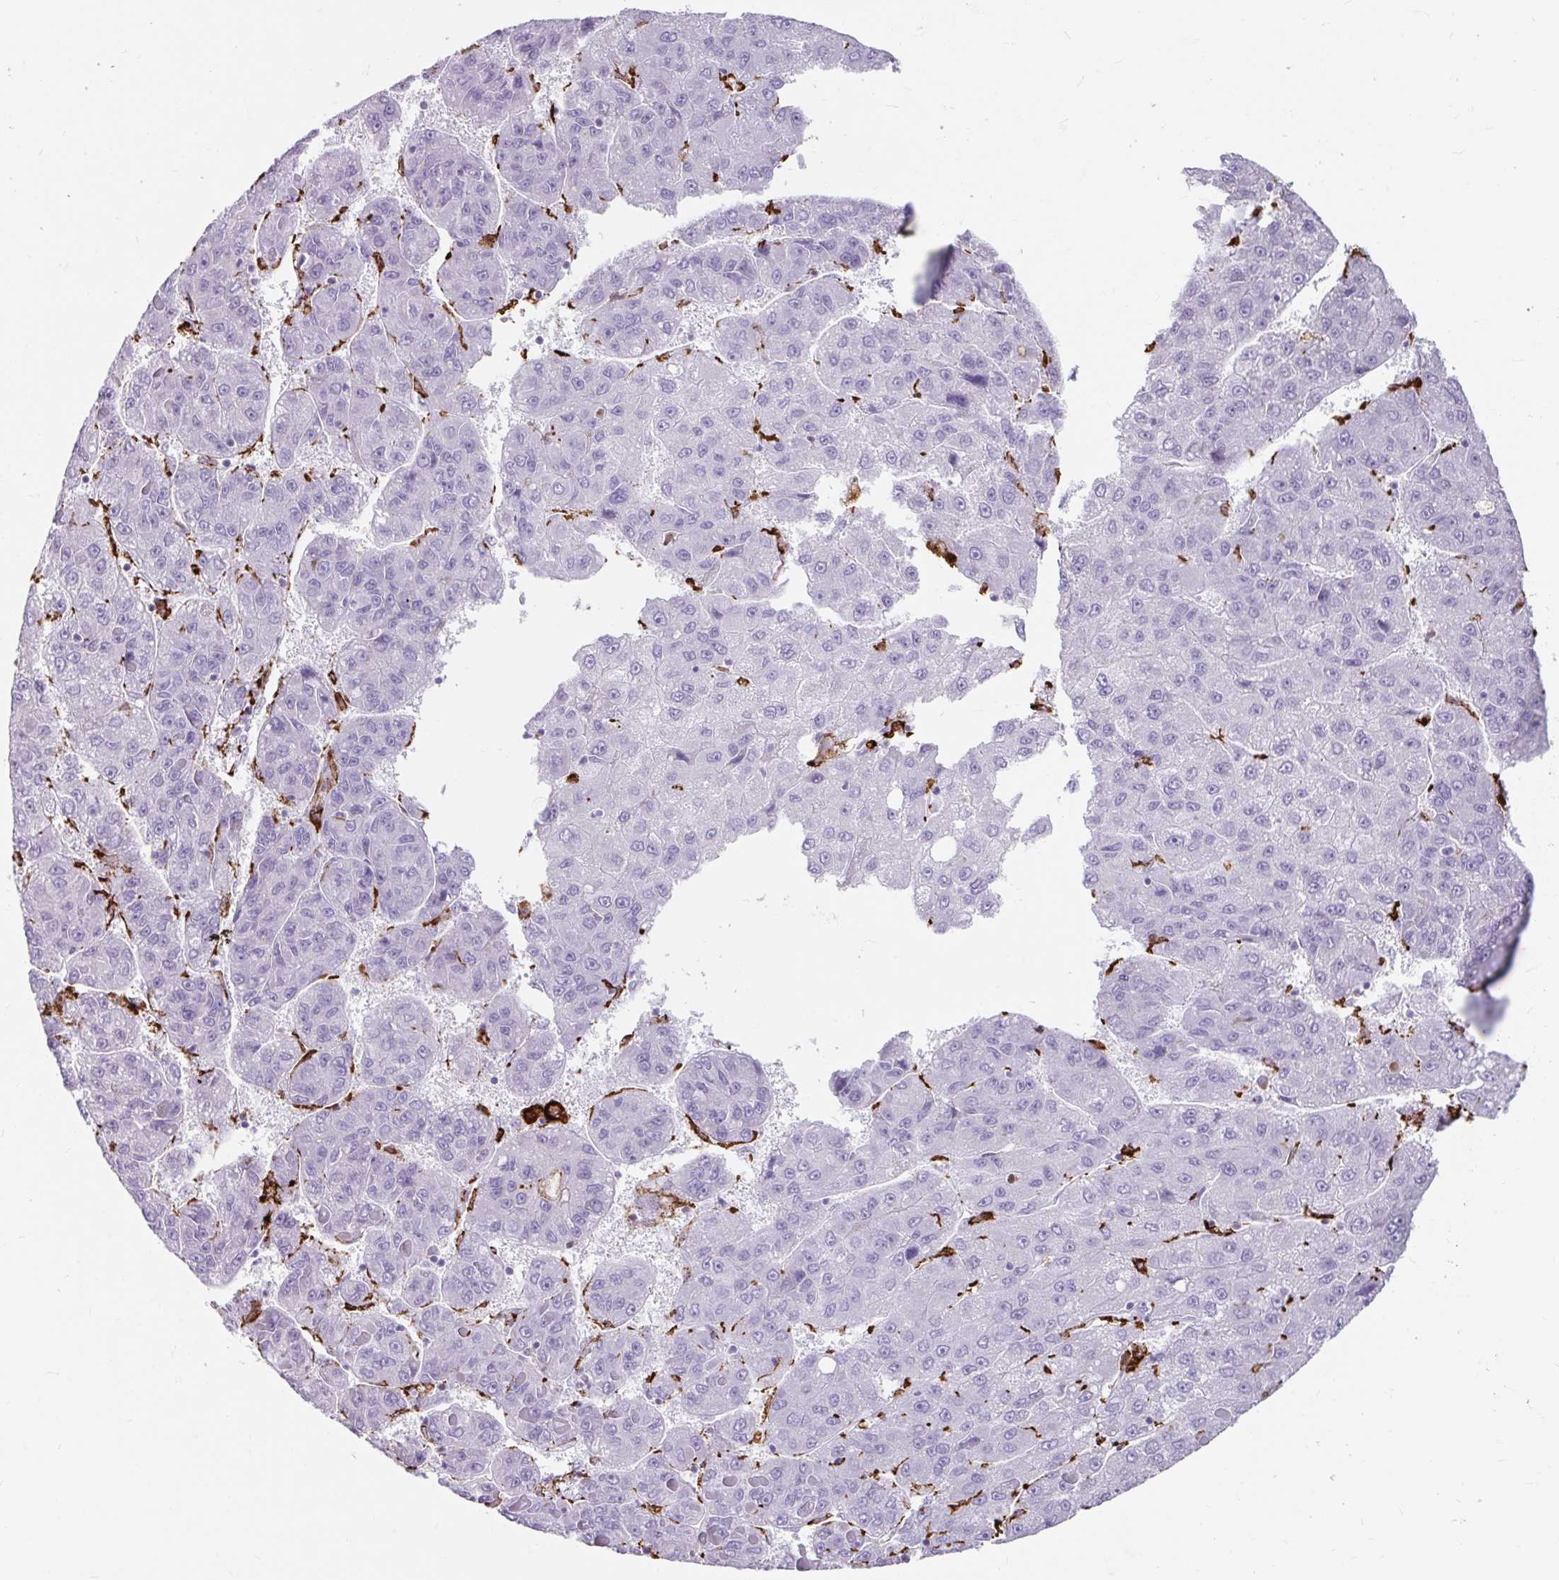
{"staining": {"intensity": "negative", "quantity": "none", "location": "none"}, "tissue": "liver cancer", "cell_type": "Tumor cells", "image_type": "cancer", "snomed": [{"axis": "morphology", "description": "Carcinoma, Hepatocellular, NOS"}, {"axis": "topography", "description": "Liver"}], "caption": "Hepatocellular carcinoma (liver) stained for a protein using immunohistochemistry (IHC) demonstrates no positivity tumor cells.", "gene": "CD163", "patient": {"sex": "female", "age": 82}}